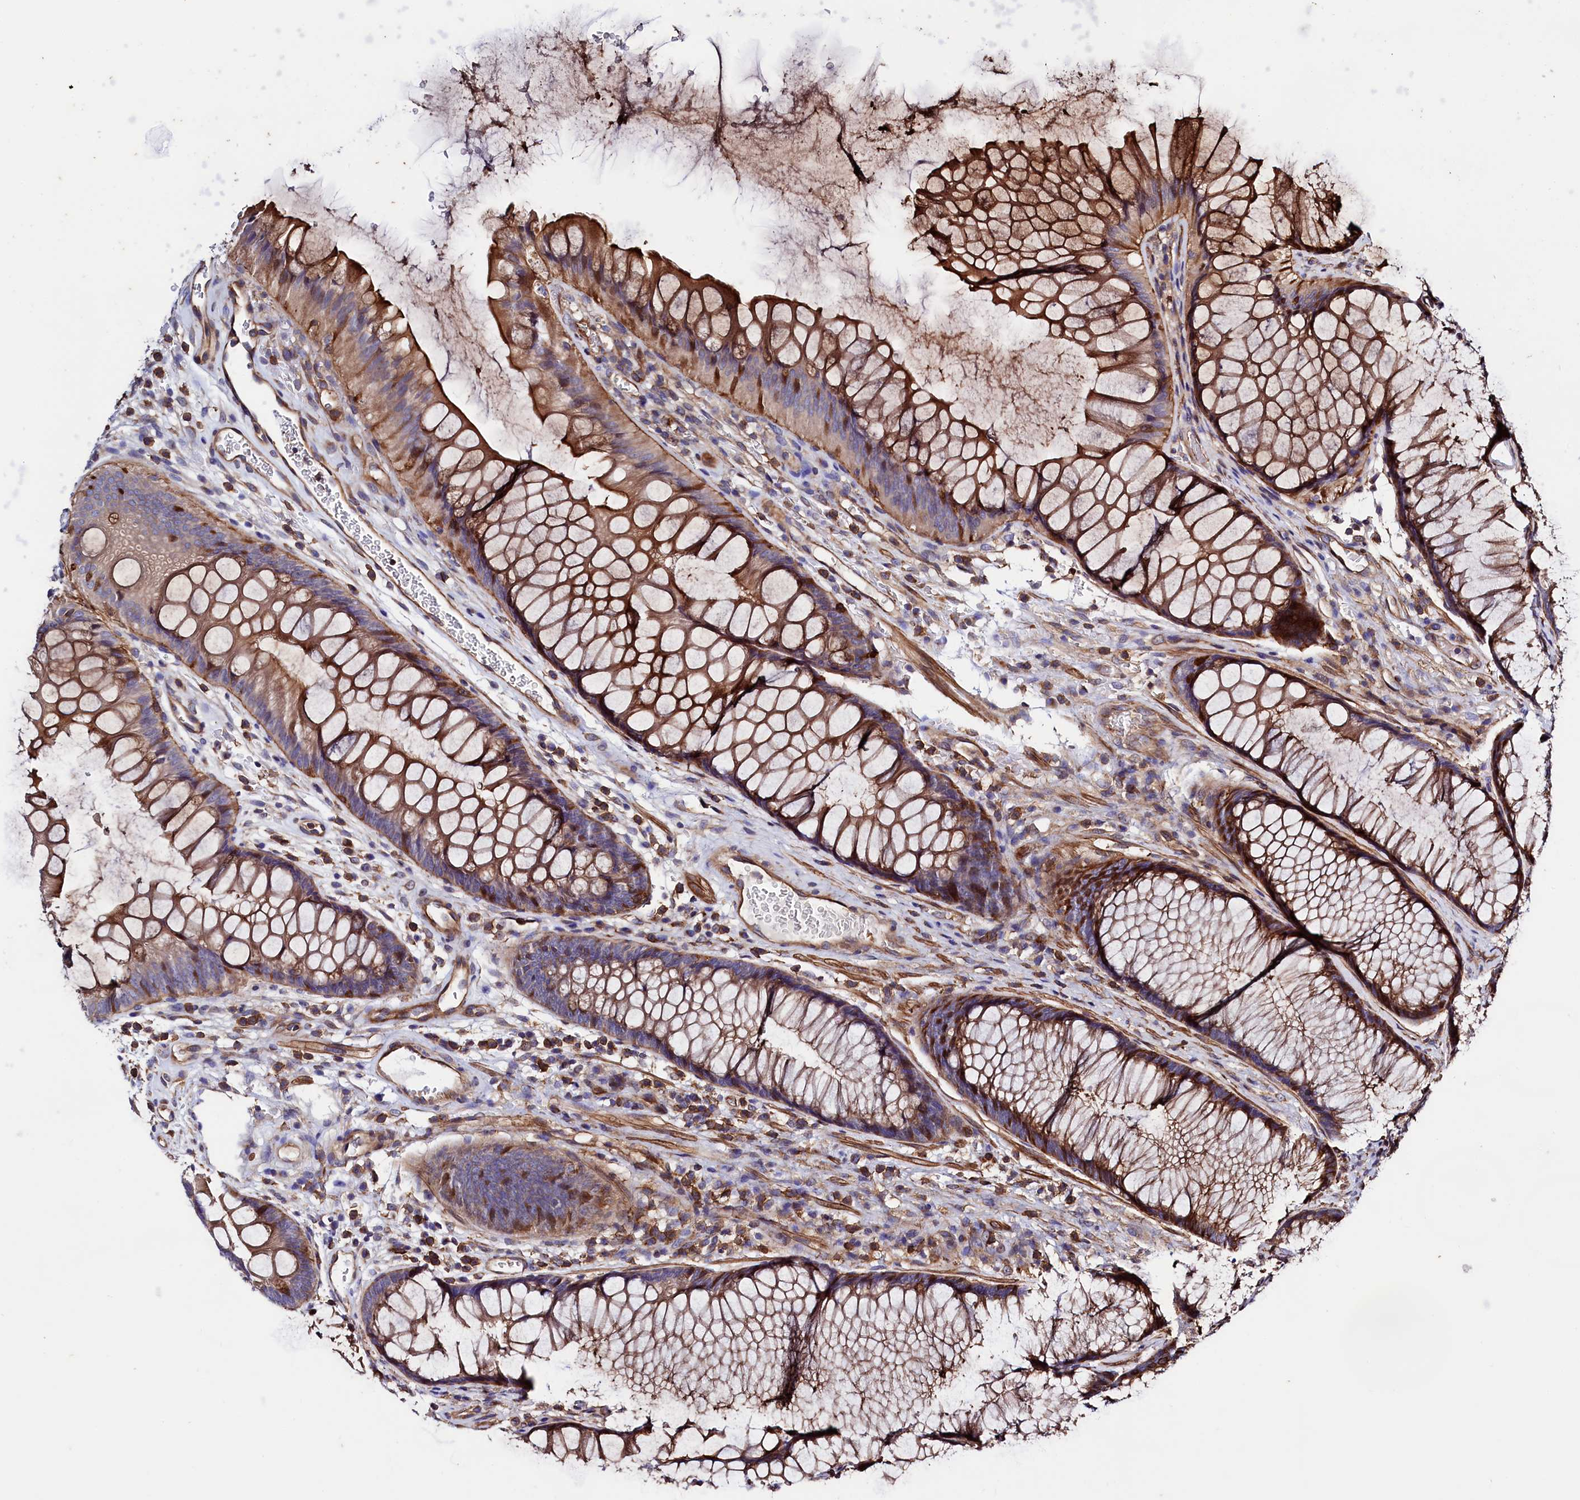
{"staining": {"intensity": "moderate", "quantity": ">75%", "location": "cytoplasmic/membranous"}, "tissue": "colon", "cell_type": "Endothelial cells", "image_type": "normal", "snomed": [{"axis": "morphology", "description": "Normal tissue, NOS"}, {"axis": "topography", "description": "Colon"}], "caption": "Brown immunohistochemical staining in benign human colon displays moderate cytoplasmic/membranous staining in about >75% of endothelial cells. Immunohistochemistry (ihc) stains the protein of interest in brown and the nuclei are stained blue.", "gene": "STAMBPL1", "patient": {"sex": "female", "age": 82}}